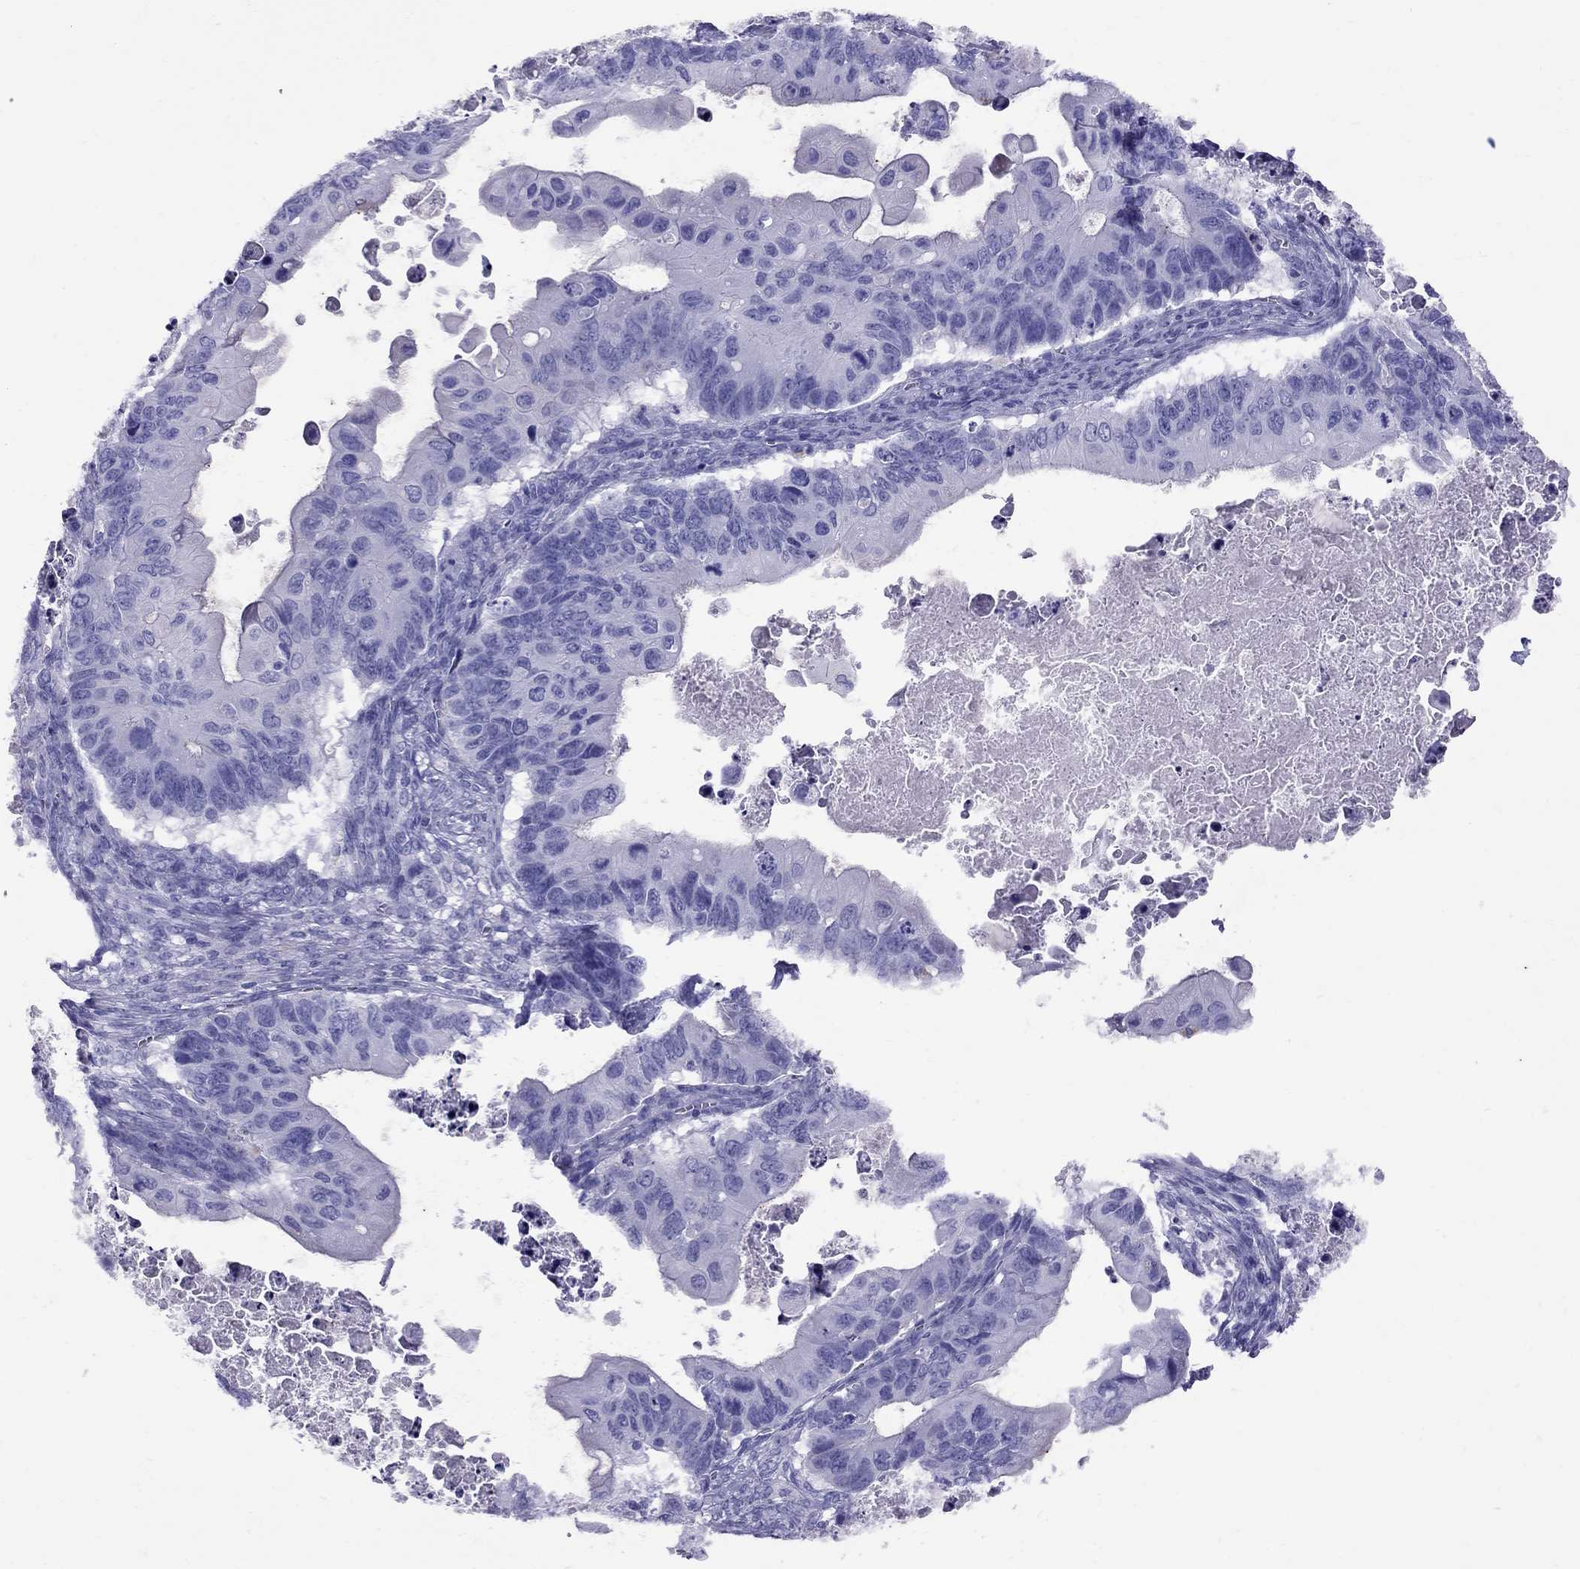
{"staining": {"intensity": "negative", "quantity": "none", "location": "none"}, "tissue": "ovarian cancer", "cell_type": "Tumor cells", "image_type": "cancer", "snomed": [{"axis": "morphology", "description": "Cystadenocarcinoma, mucinous, NOS"}, {"axis": "topography", "description": "Ovary"}], "caption": "Tumor cells show no significant protein expression in mucinous cystadenocarcinoma (ovarian). Nuclei are stained in blue.", "gene": "AVPR1B", "patient": {"sex": "female", "age": 64}}